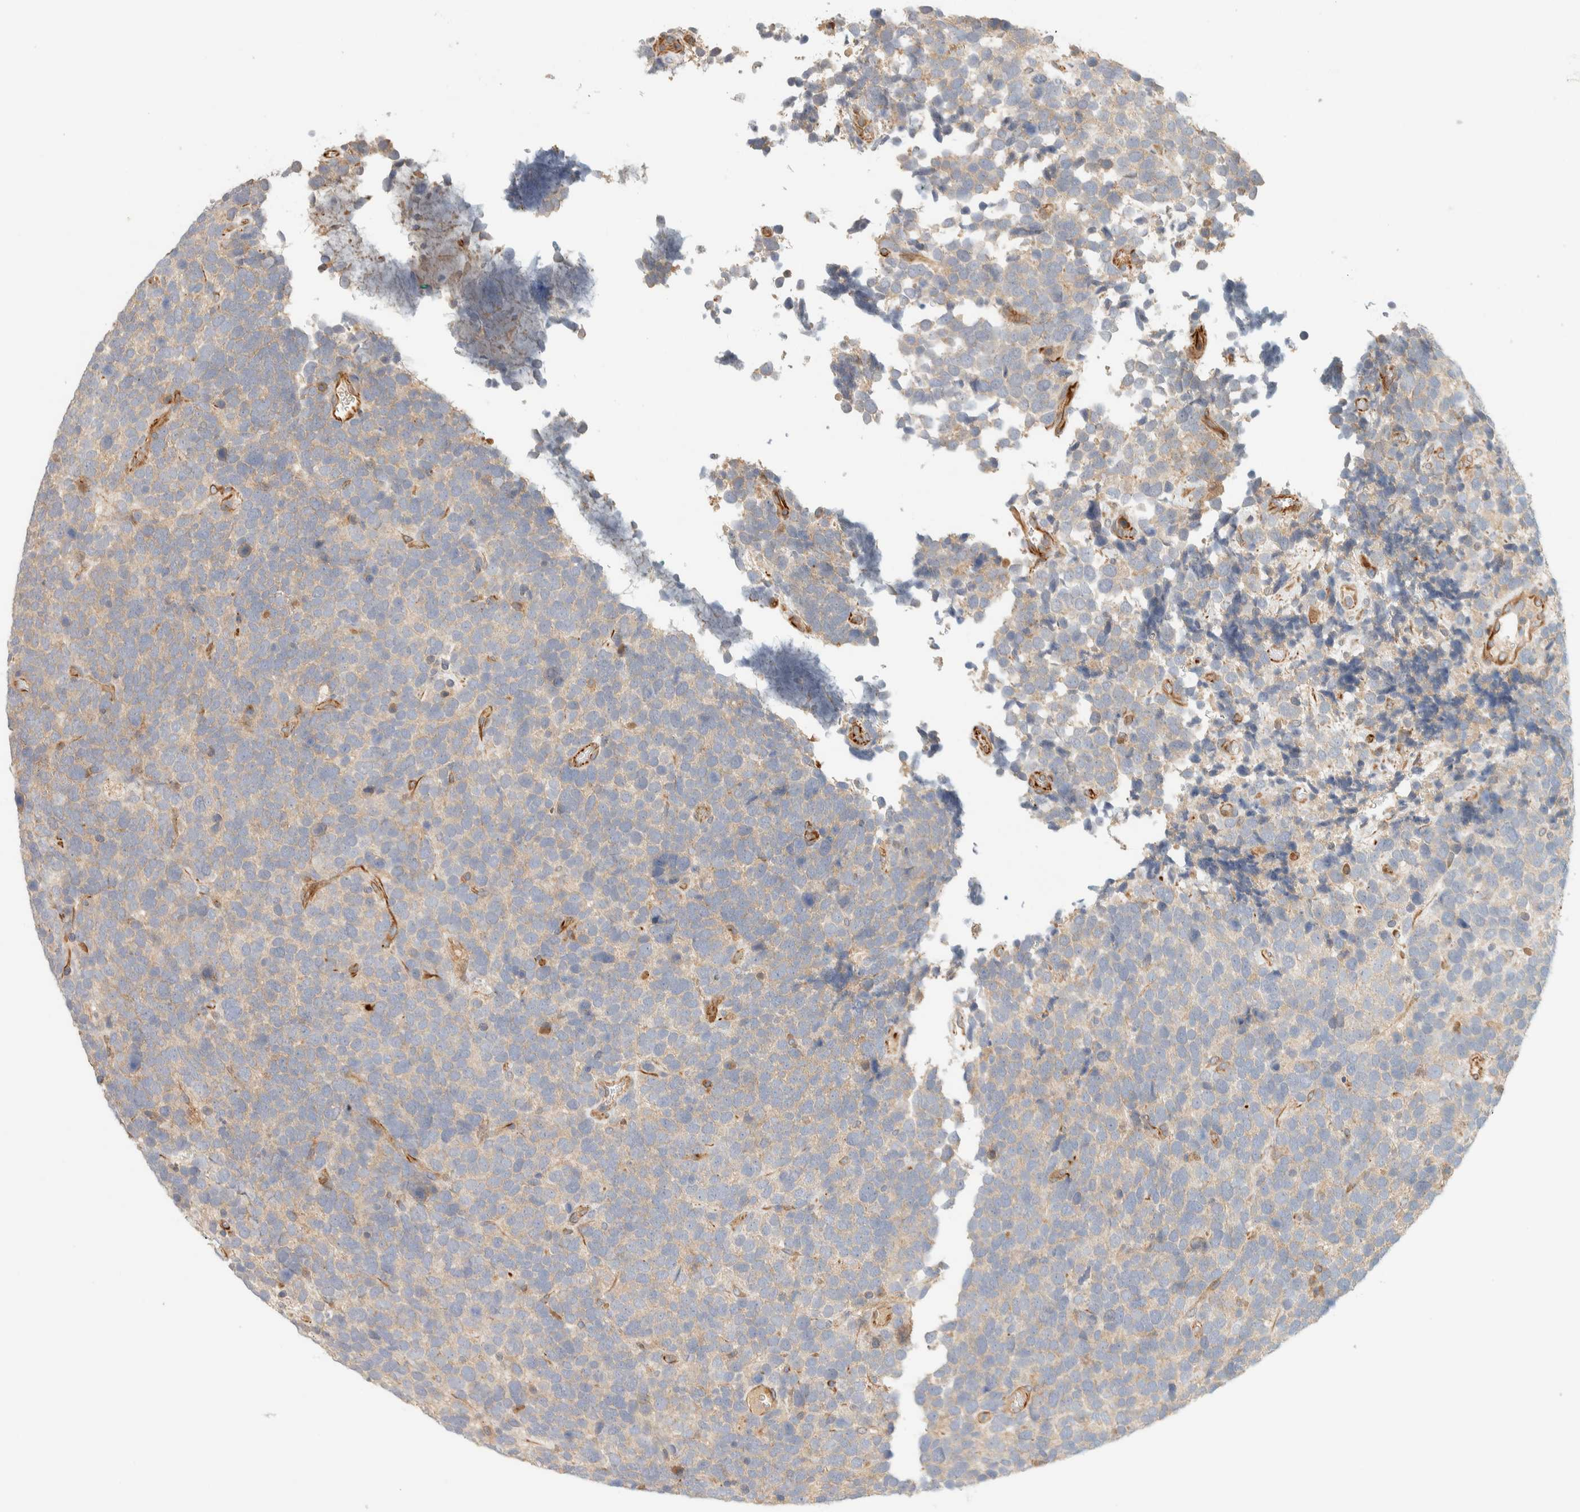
{"staining": {"intensity": "weak", "quantity": "<25%", "location": "cytoplasmic/membranous"}, "tissue": "urothelial cancer", "cell_type": "Tumor cells", "image_type": "cancer", "snomed": [{"axis": "morphology", "description": "Urothelial carcinoma, High grade"}, {"axis": "topography", "description": "Urinary bladder"}], "caption": "Immunohistochemistry photomicrograph of neoplastic tissue: urothelial carcinoma (high-grade) stained with DAB reveals no significant protein expression in tumor cells.", "gene": "FAT1", "patient": {"sex": "female", "age": 82}}